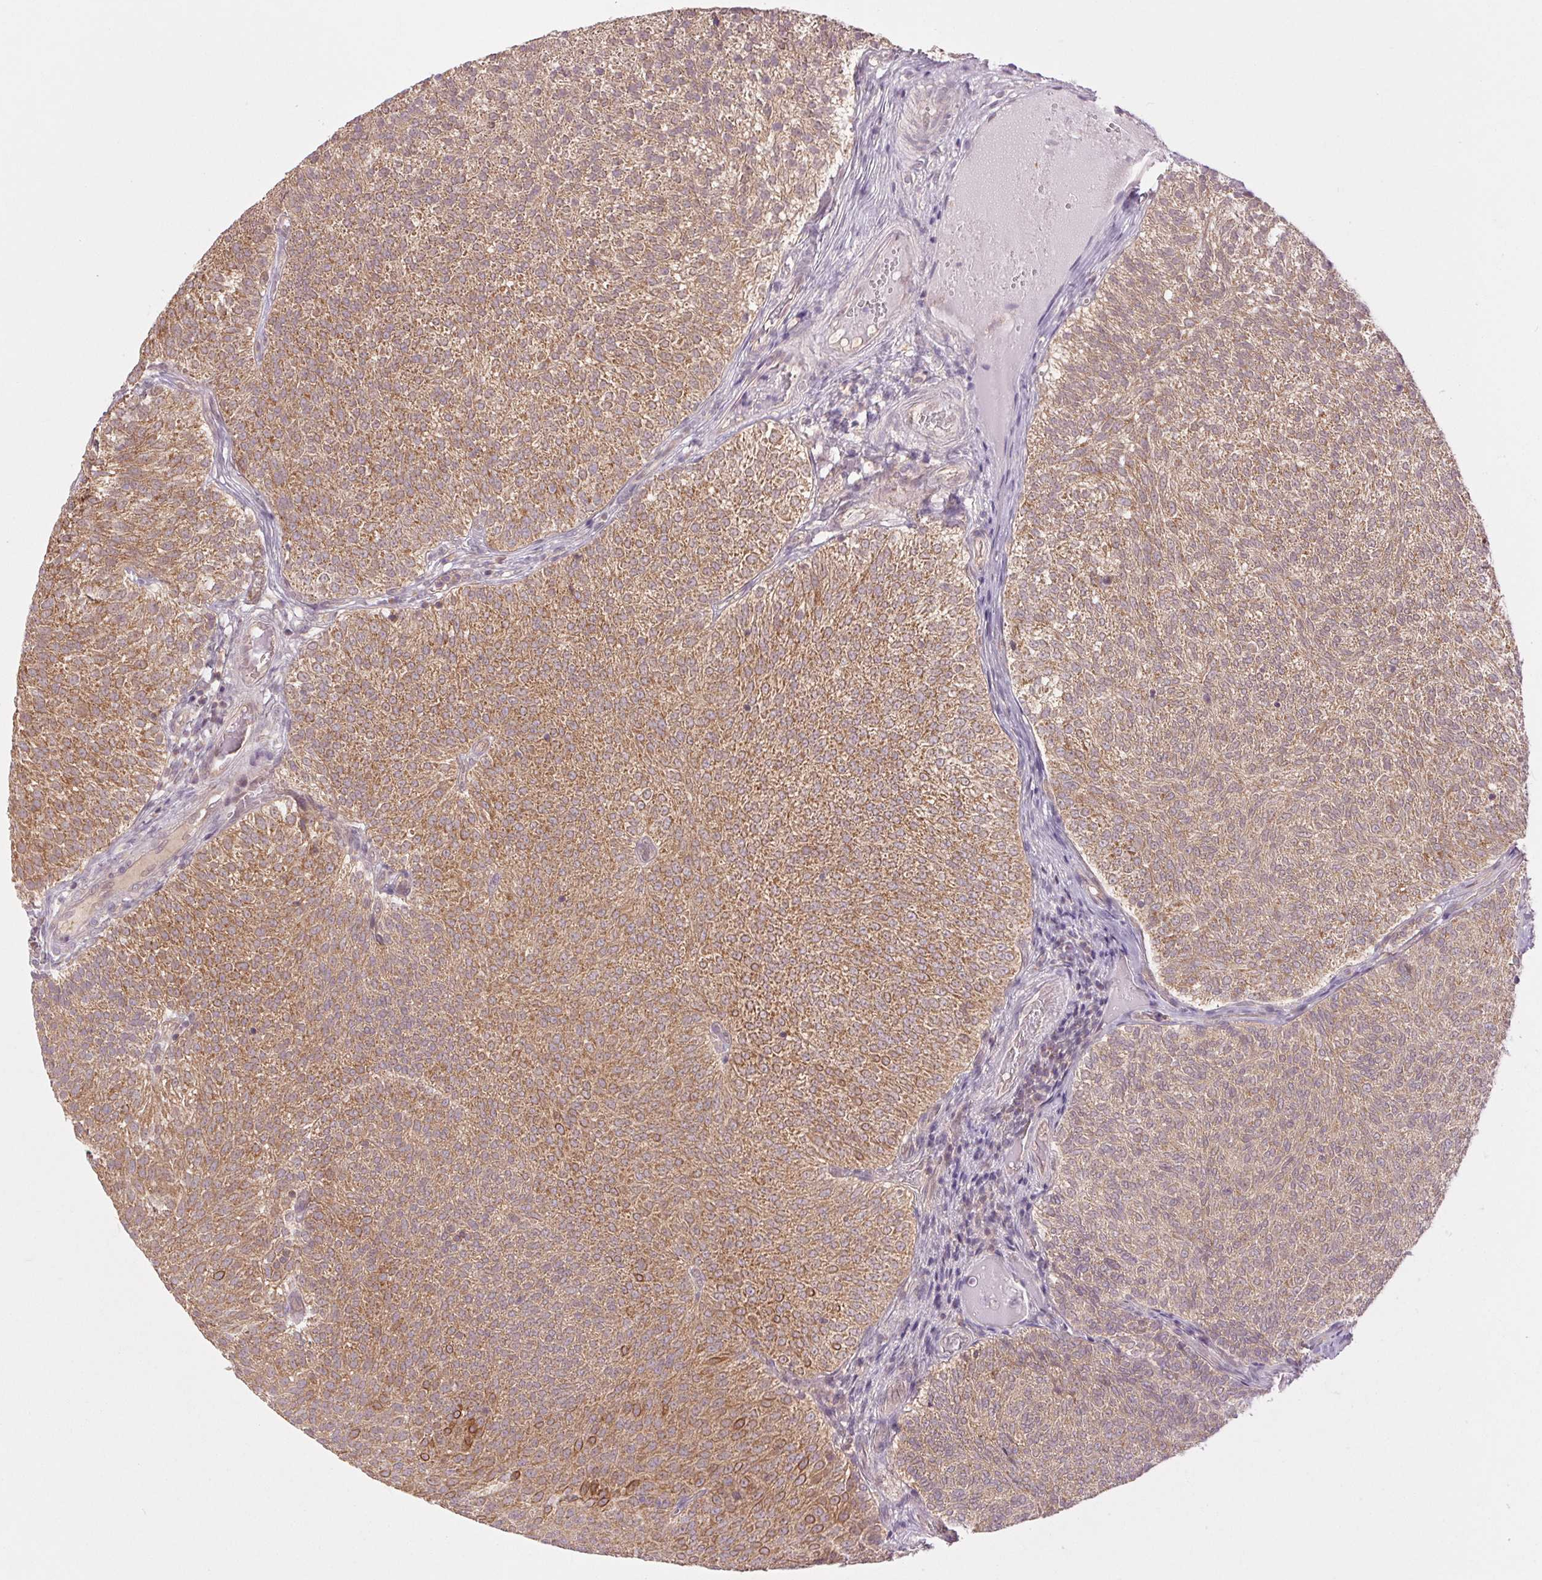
{"staining": {"intensity": "moderate", "quantity": ">75%", "location": "cytoplasmic/membranous"}, "tissue": "urothelial cancer", "cell_type": "Tumor cells", "image_type": "cancer", "snomed": [{"axis": "morphology", "description": "Urothelial carcinoma, Low grade"}, {"axis": "topography", "description": "Urinary bladder"}], "caption": "There is medium levels of moderate cytoplasmic/membranous staining in tumor cells of urothelial cancer, as demonstrated by immunohistochemical staining (brown color).", "gene": "MAP3K5", "patient": {"sex": "male", "age": 77}}